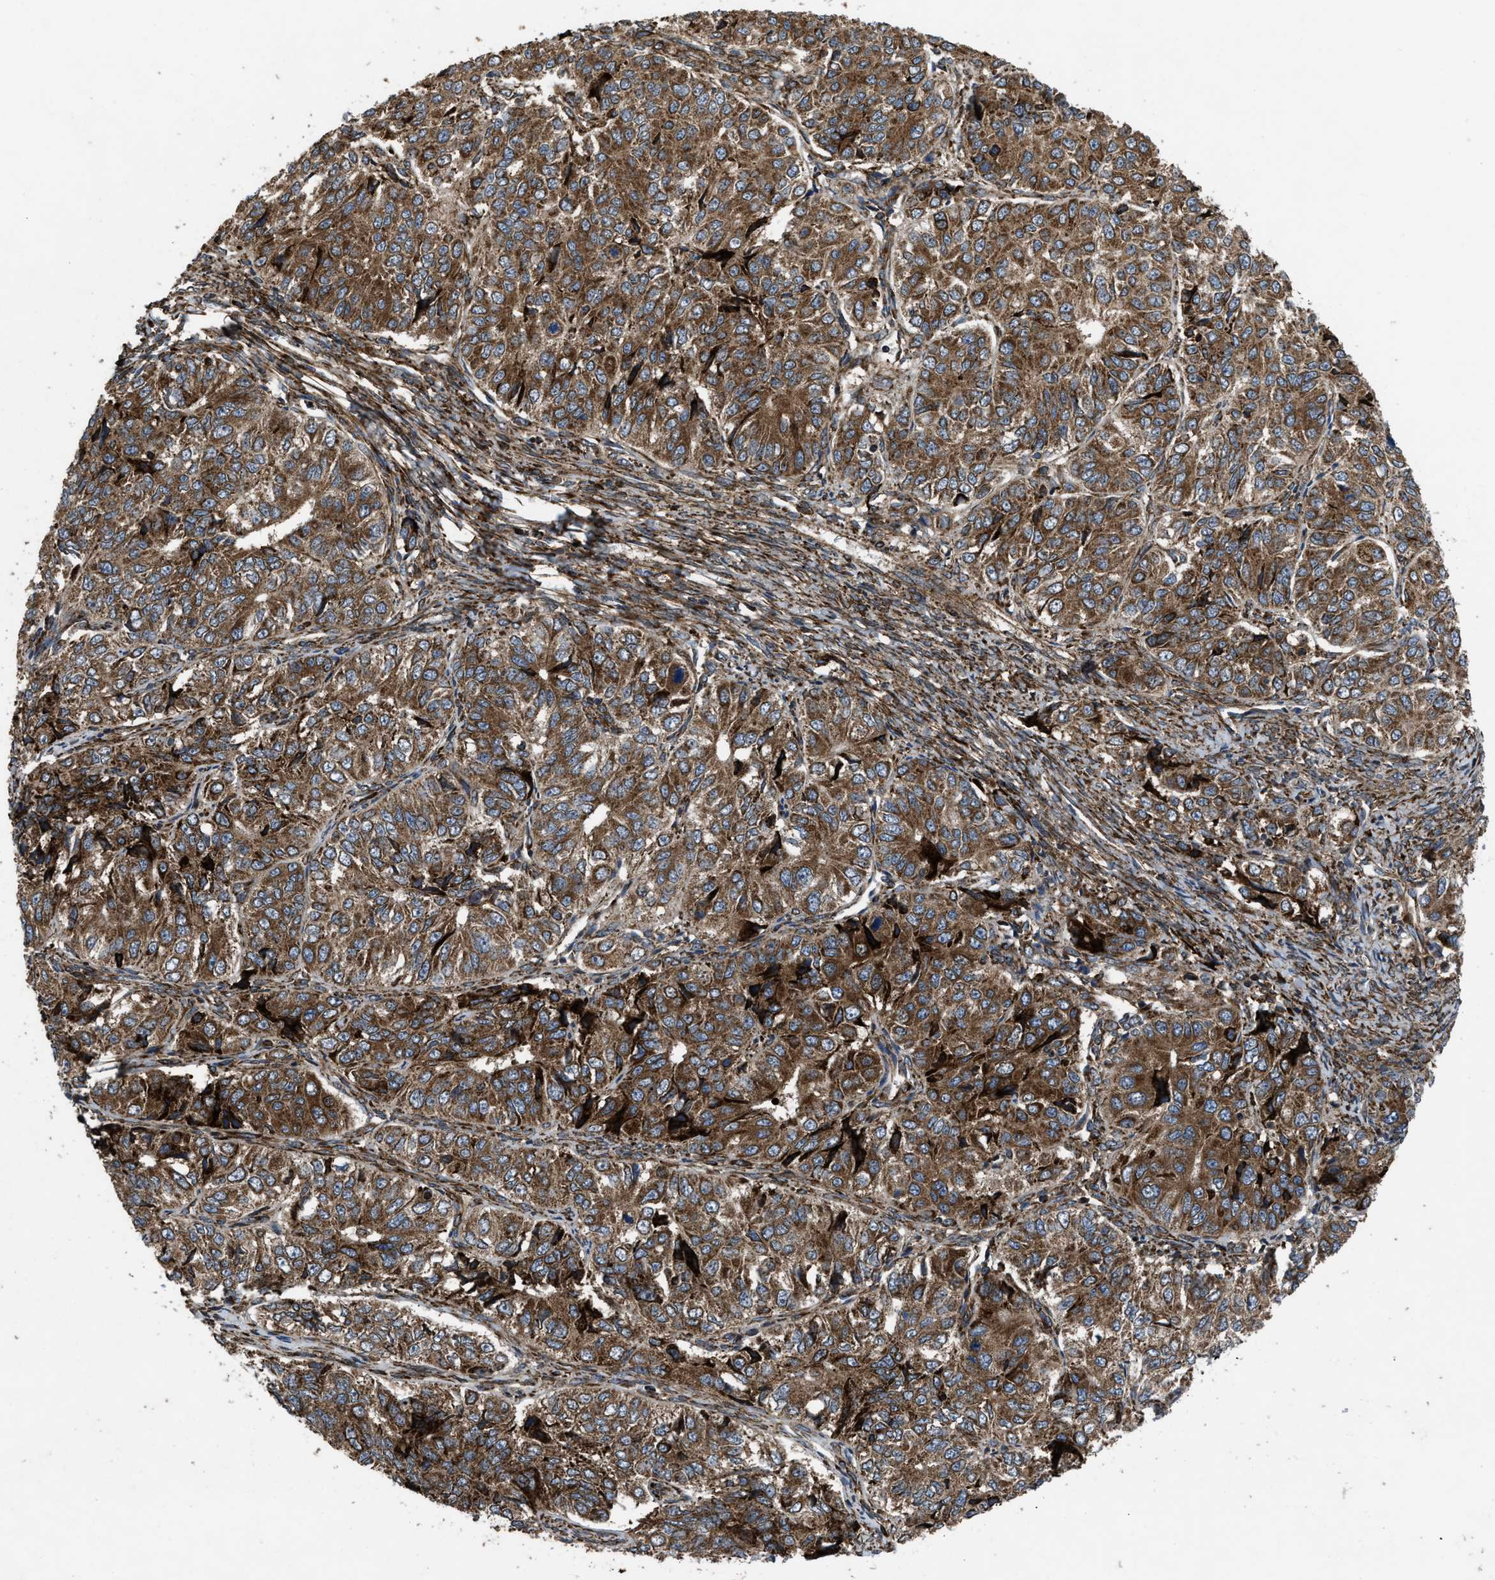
{"staining": {"intensity": "strong", "quantity": ">75%", "location": "cytoplasmic/membranous"}, "tissue": "ovarian cancer", "cell_type": "Tumor cells", "image_type": "cancer", "snomed": [{"axis": "morphology", "description": "Carcinoma, endometroid"}, {"axis": "topography", "description": "Ovary"}], "caption": "IHC of ovarian endometroid carcinoma displays high levels of strong cytoplasmic/membranous staining in about >75% of tumor cells.", "gene": "PER3", "patient": {"sex": "female", "age": 51}}